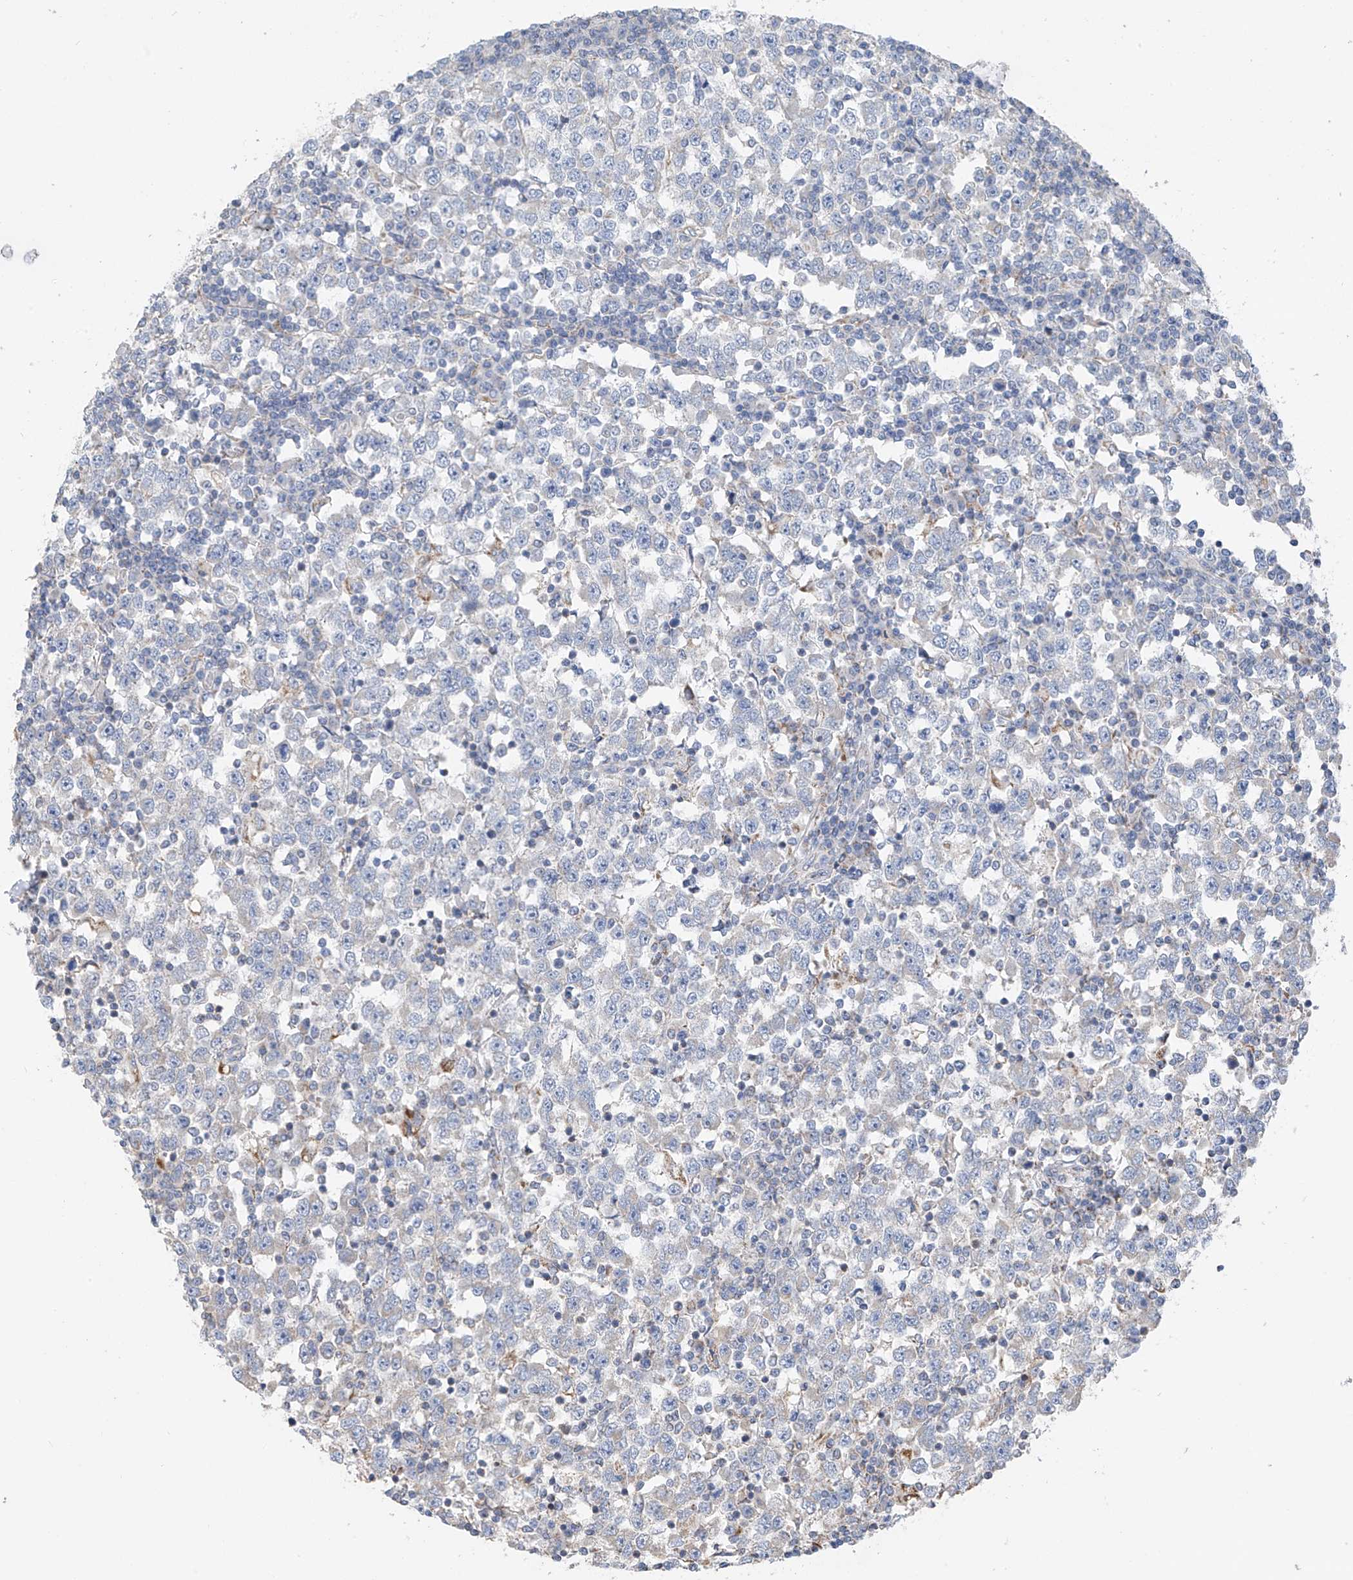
{"staining": {"intensity": "negative", "quantity": "none", "location": "none"}, "tissue": "testis cancer", "cell_type": "Tumor cells", "image_type": "cancer", "snomed": [{"axis": "morphology", "description": "Seminoma, NOS"}, {"axis": "topography", "description": "Testis"}], "caption": "High power microscopy histopathology image of an immunohistochemistry (IHC) histopathology image of testis seminoma, revealing no significant expression in tumor cells.", "gene": "SYN3", "patient": {"sex": "male", "age": 65}}